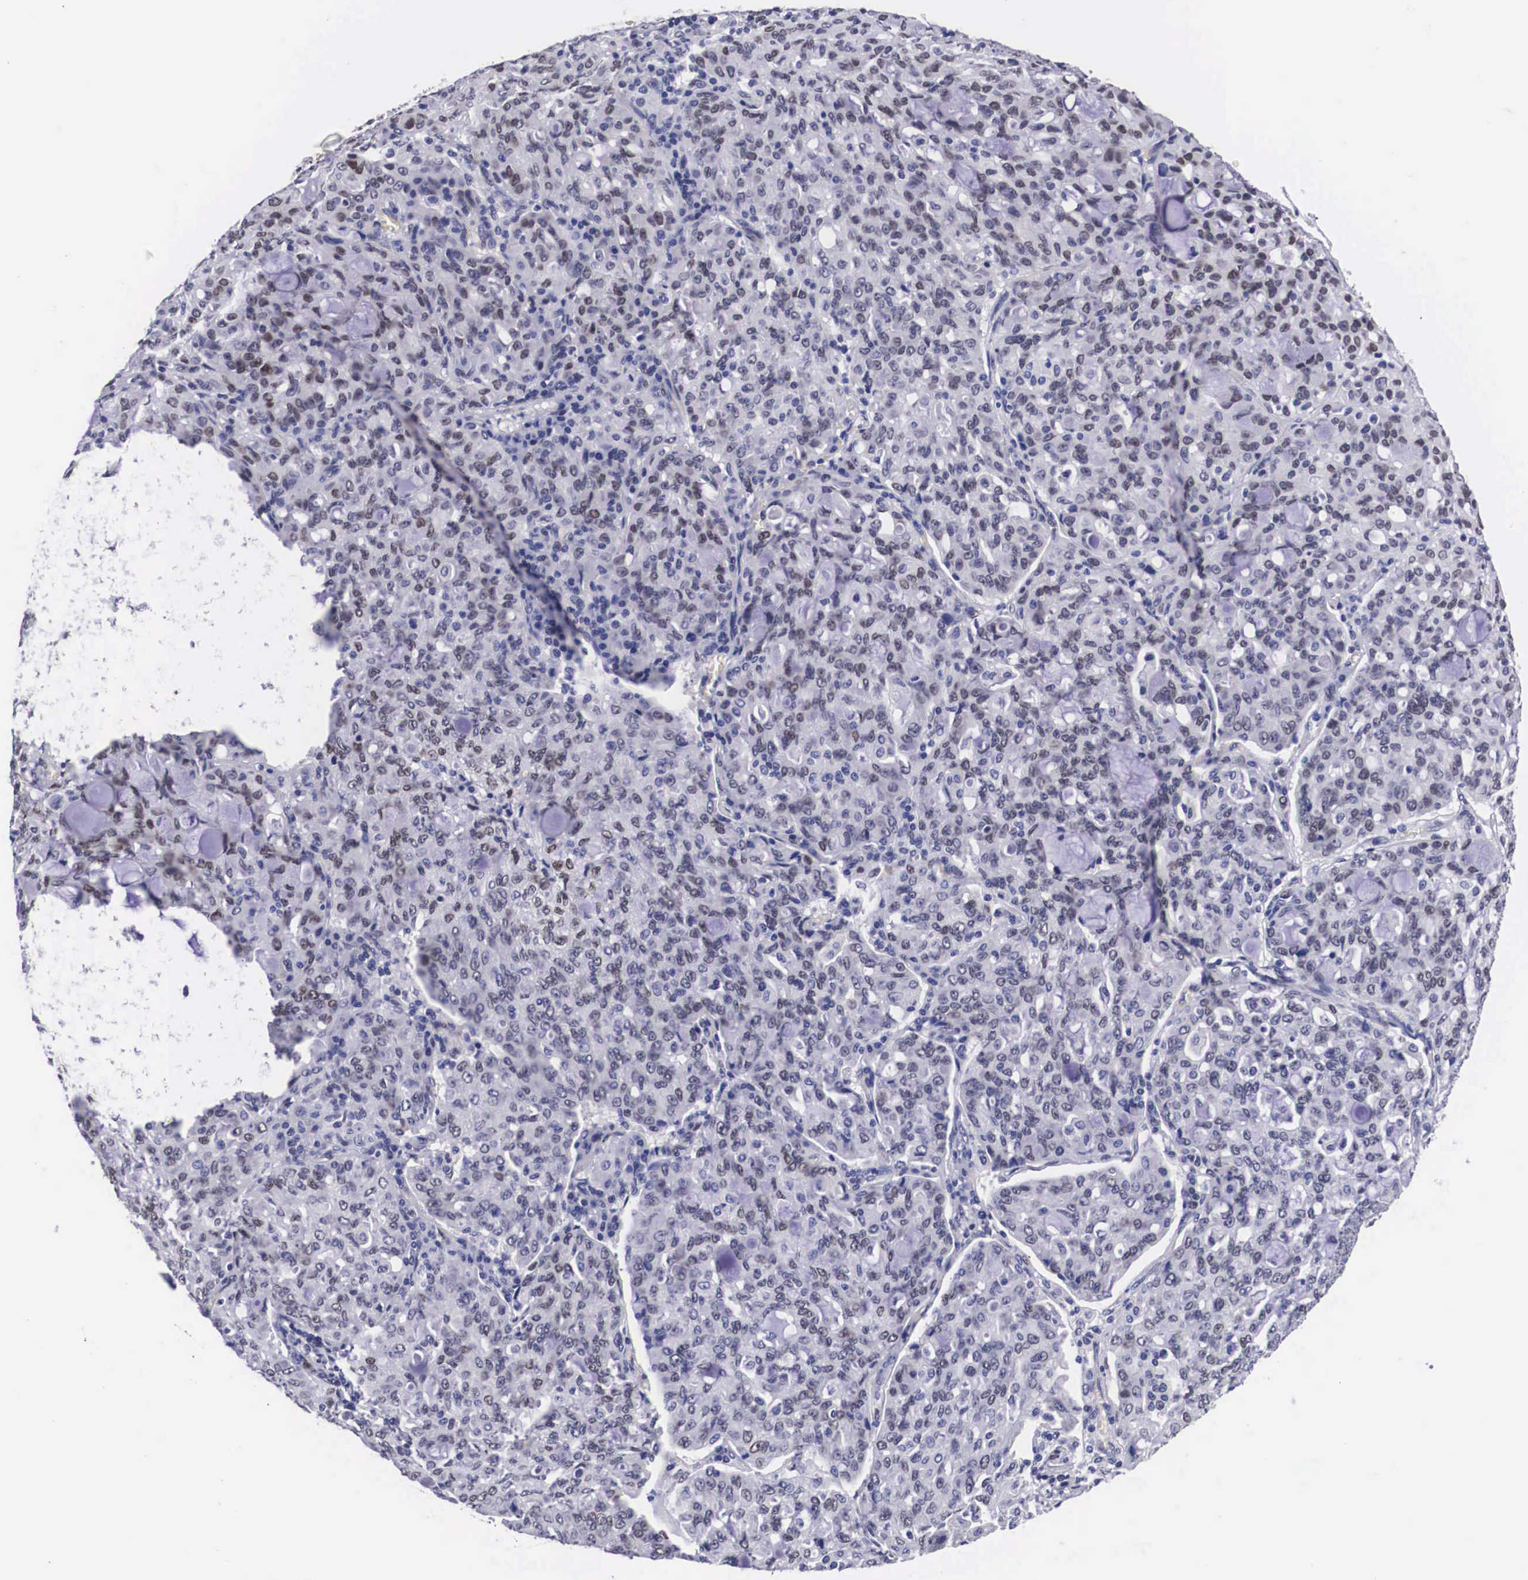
{"staining": {"intensity": "weak", "quantity": "<25%", "location": "nuclear"}, "tissue": "lung cancer", "cell_type": "Tumor cells", "image_type": "cancer", "snomed": [{"axis": "morphology", "description": "Adenocarcinoma, NOS"}, {"axis": "topography", "description": "Lung"}], "caption": "Immunohistochemistry of adenocarcinoma (lung) reveals no positivity in tumor cells. Brightfield microscopy of IHC stained with DAB (brown) and hematoxylin (blue), captured at high magnification.", "gene": "KHDRBS3", "patient": {"sex": "female", "age": 44}}